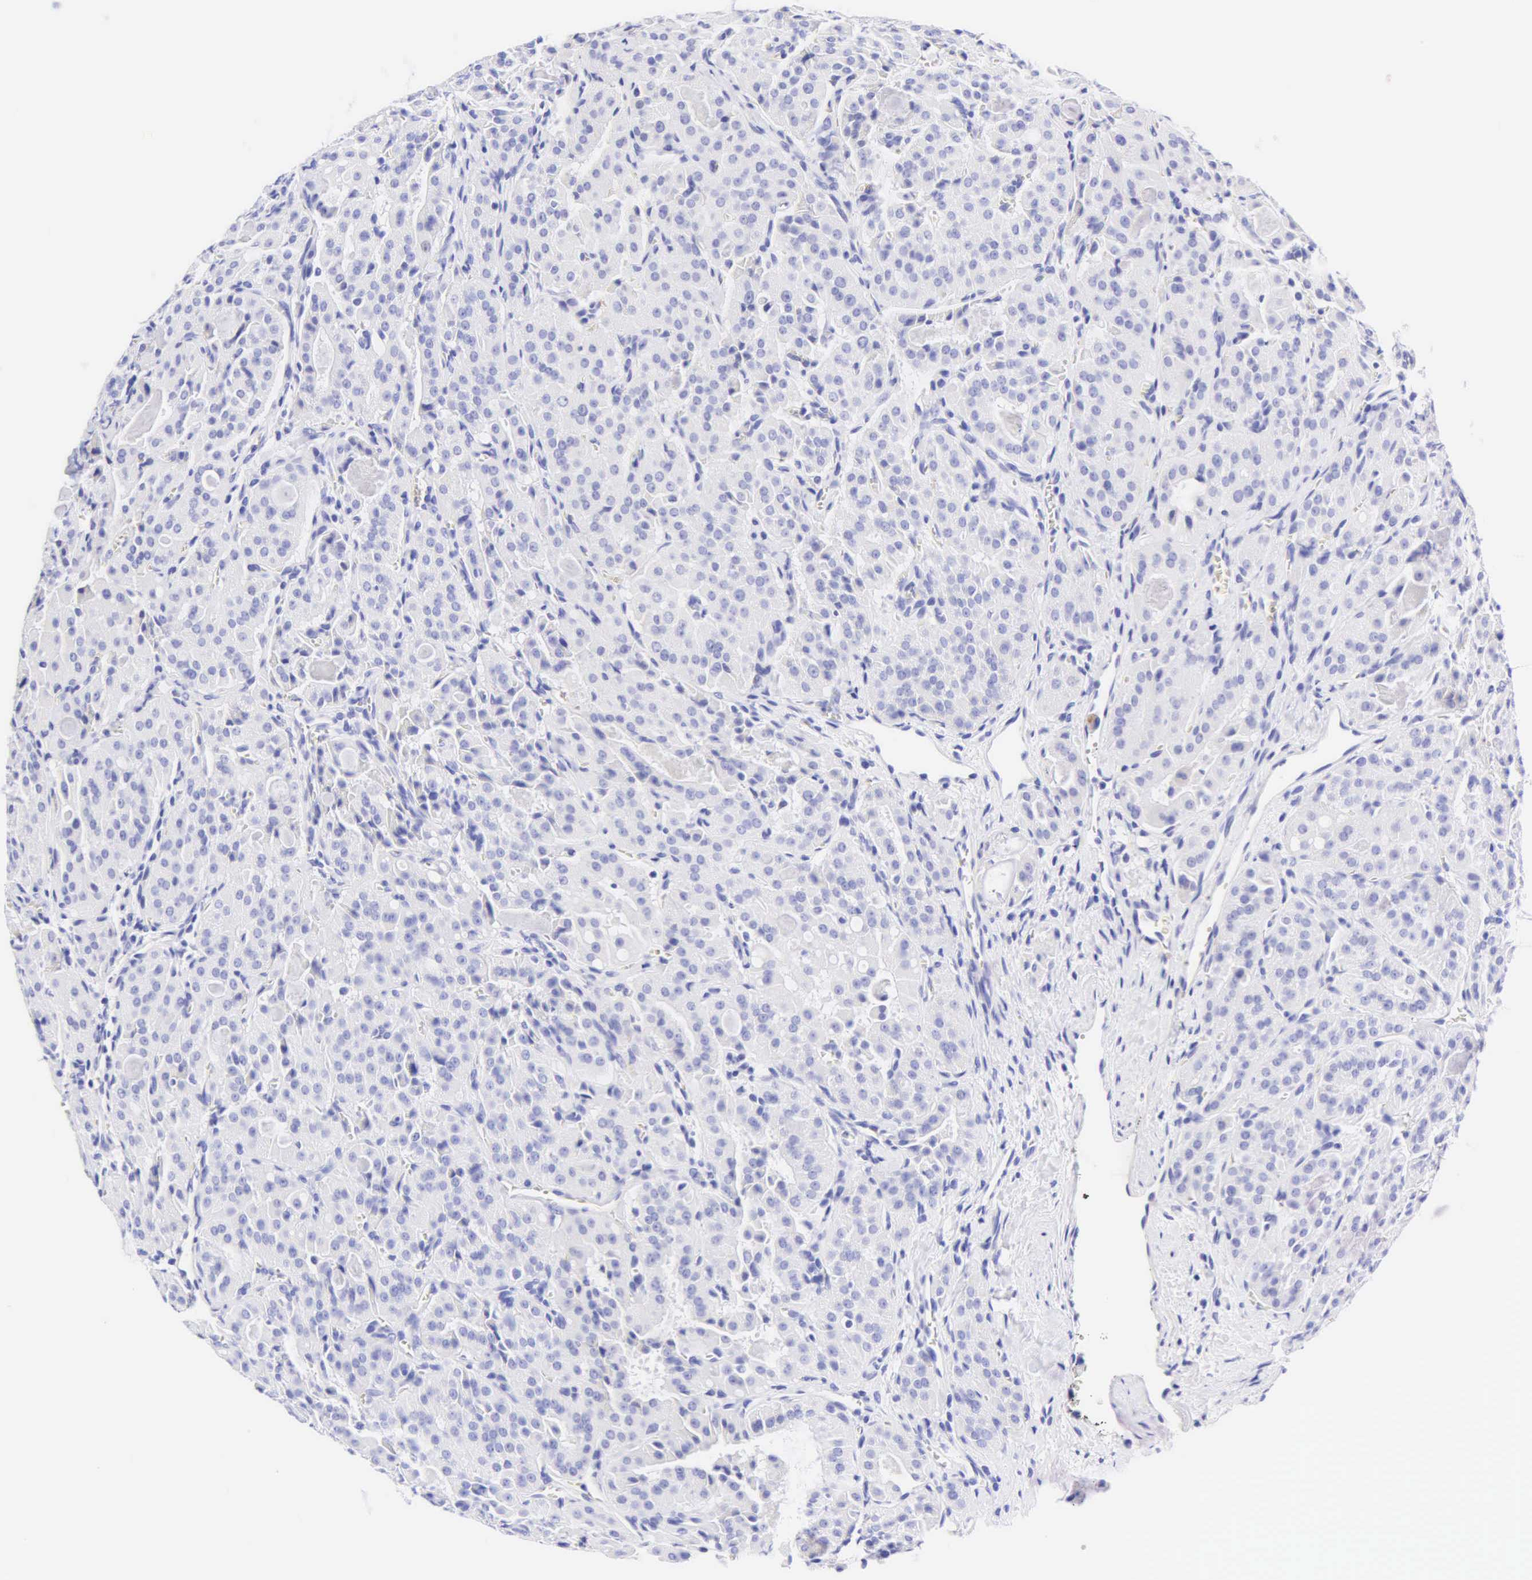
{"staining": {"intensity": "negative", "quantity": "none", "location": "none"}, "tissue": "thyroid cancer", "cell_type": "Tumor cells", "image_type": "cancer", "snomed": [{"axis": "morphology", "description": "Carcinoma, NOS"}, {"axis": "topography", "description": "Thyroid gland"}], "caption": "Tumor cells are negative for protein expression in human thyroid carcinoma.", "gene": "KRT20", "patient": {"sex": "male", "age": 76}}